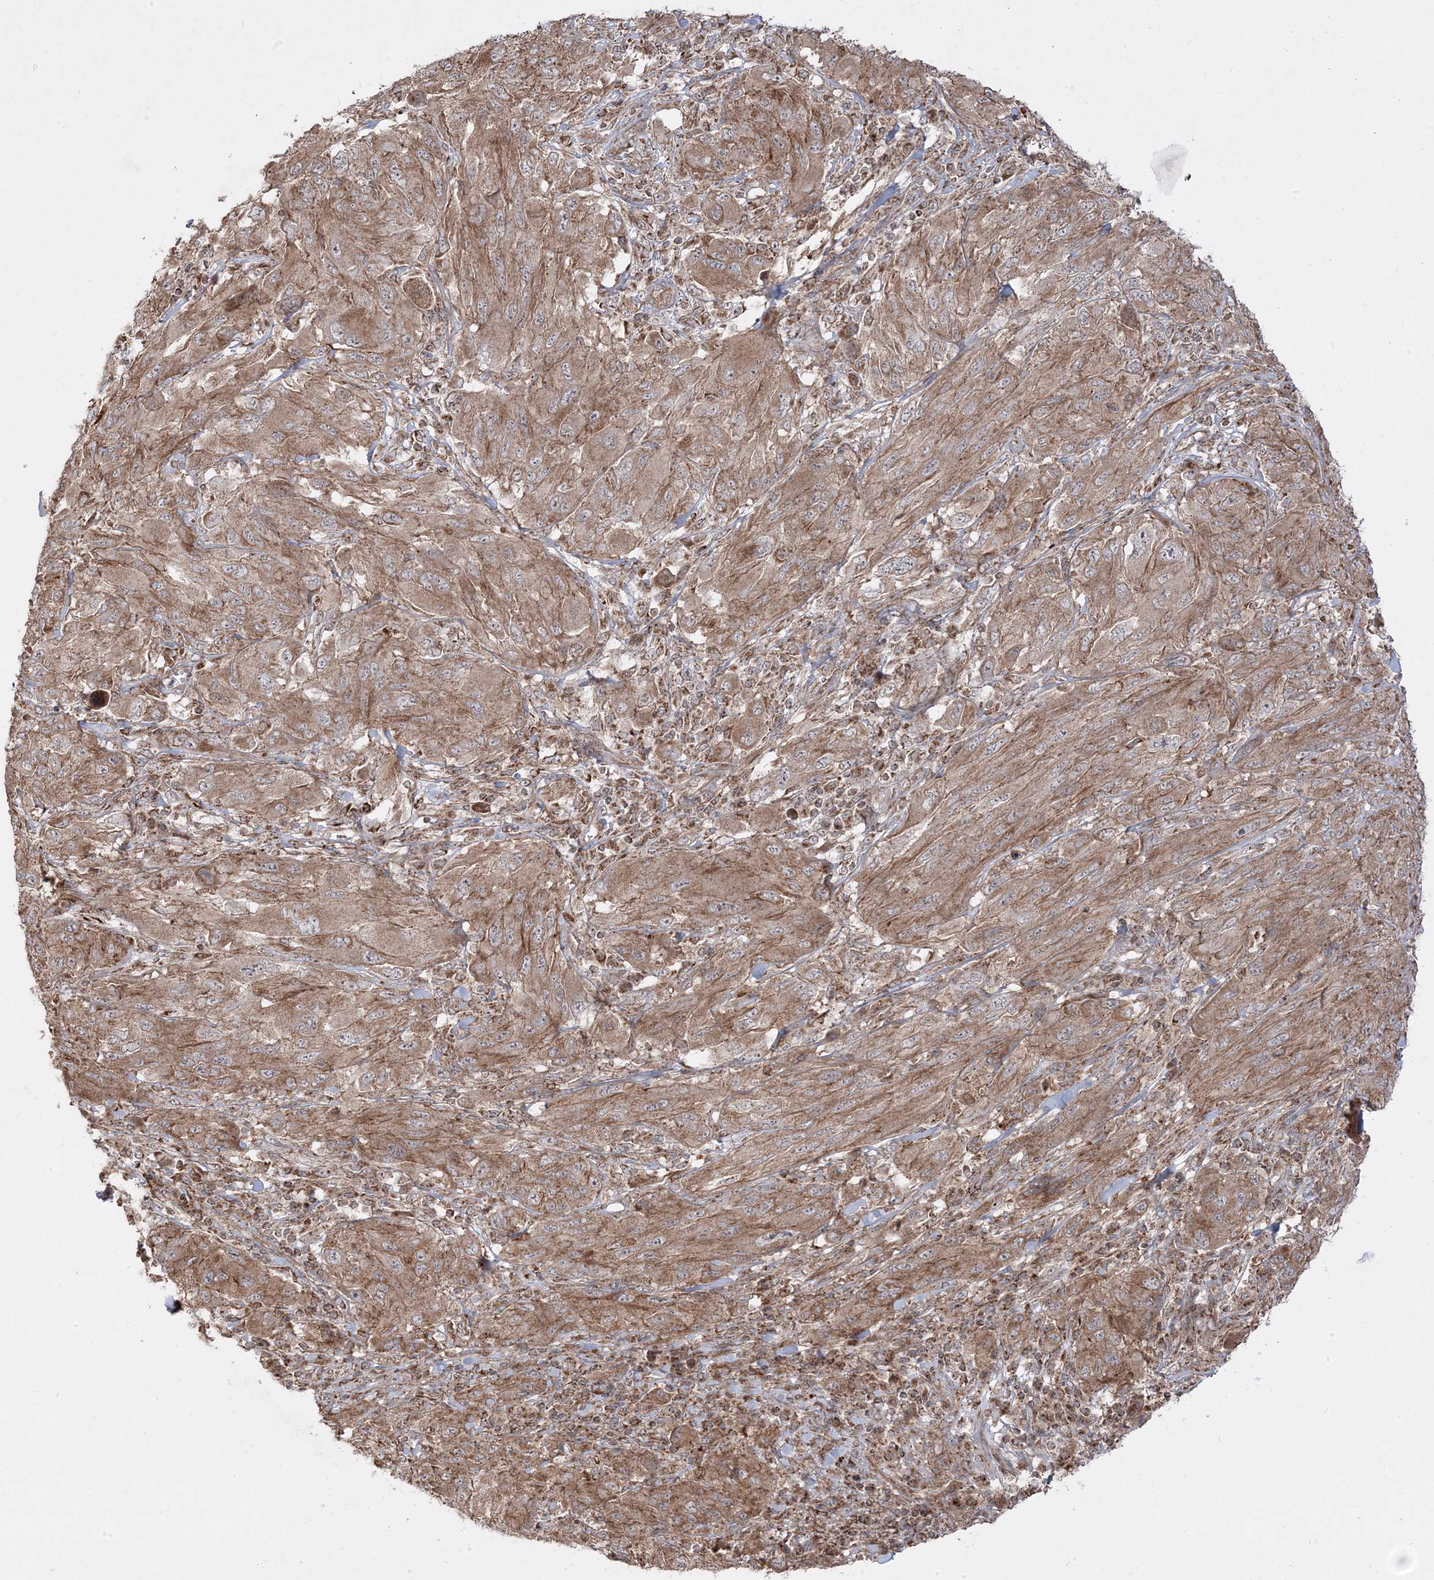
{"staining": {"intensity": "moderate", "quantity": ">75%", "location": "cytoplasmic/membranous"}, "tissue": "melanoma", "cell_type": "Tumor cells", "image_type": "cancer", "snomed": [{"axis": "morphology", "description": "Malignant melanoma, NOS"}, {"axis": "topography", "description": "Skin"}], "caption": "Moderate cytoplasmic/membranous positivity is appreciated in about >75% of tumor cells in malignant melanoma.", "gene": "CLUAP1", "patient": {"sex": "female", "age": 91}}